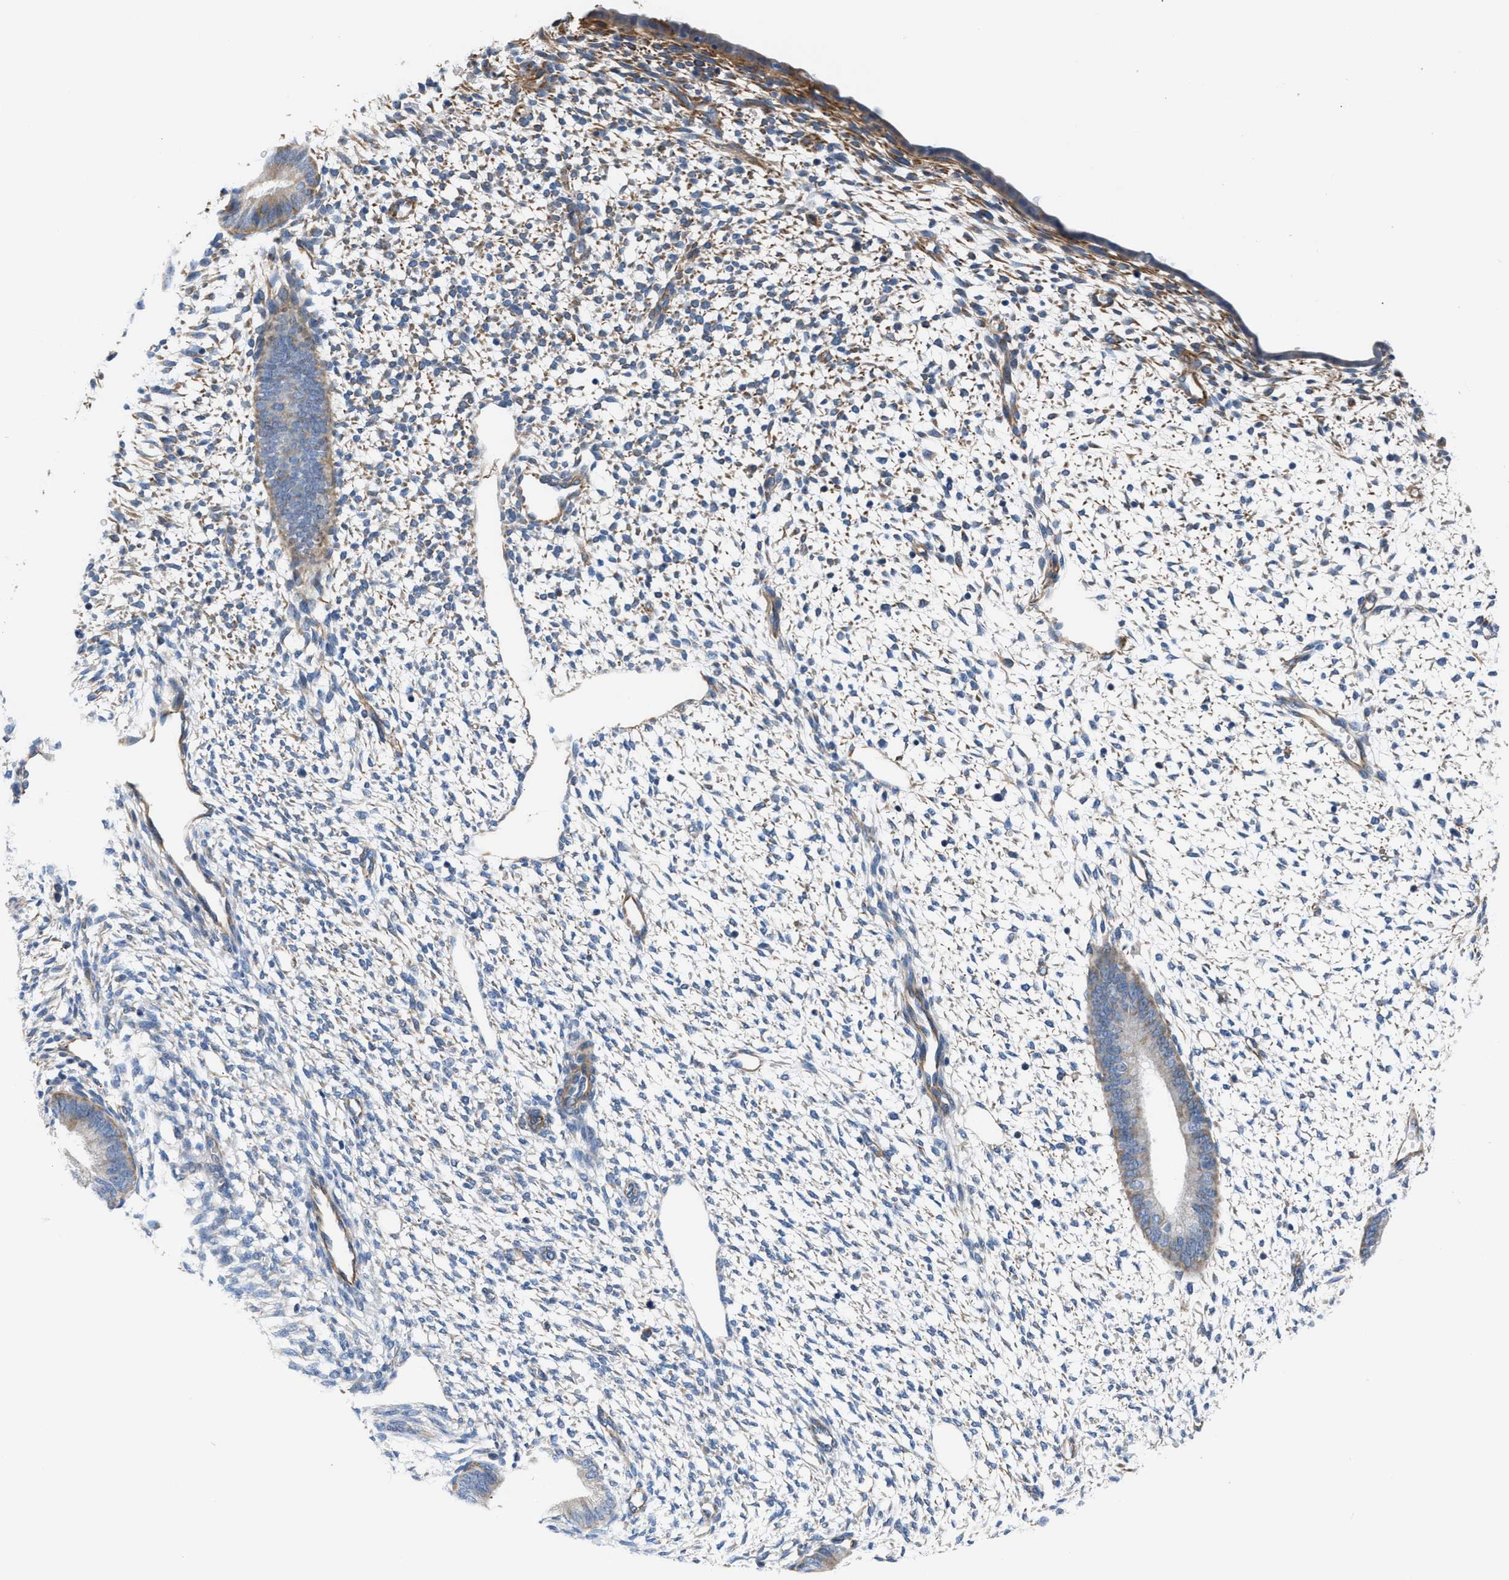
{"staining": {"intensity": "moderate", "quantity": "<25%", "location": "cytoplasmic/membranous"}, "tissue": "endometrium", "cell_type": "Cells in endometrial stroma", "image_type": "normal", "snomed": [{"axis": "morphology", "description": "Normal tissue, NOS"}, {"axis": "topography", "description": "Endometrium"}], "caption": "This micrograph demonstrates immunohistochemistry (IHC) staining of benign human endometrium, with low moderate cytoplasmic/membranous expression in approximately <25% of cells in endometrial stroma.", "gene": "TFPI", "patient": {"sex": "female", "age": 46}}